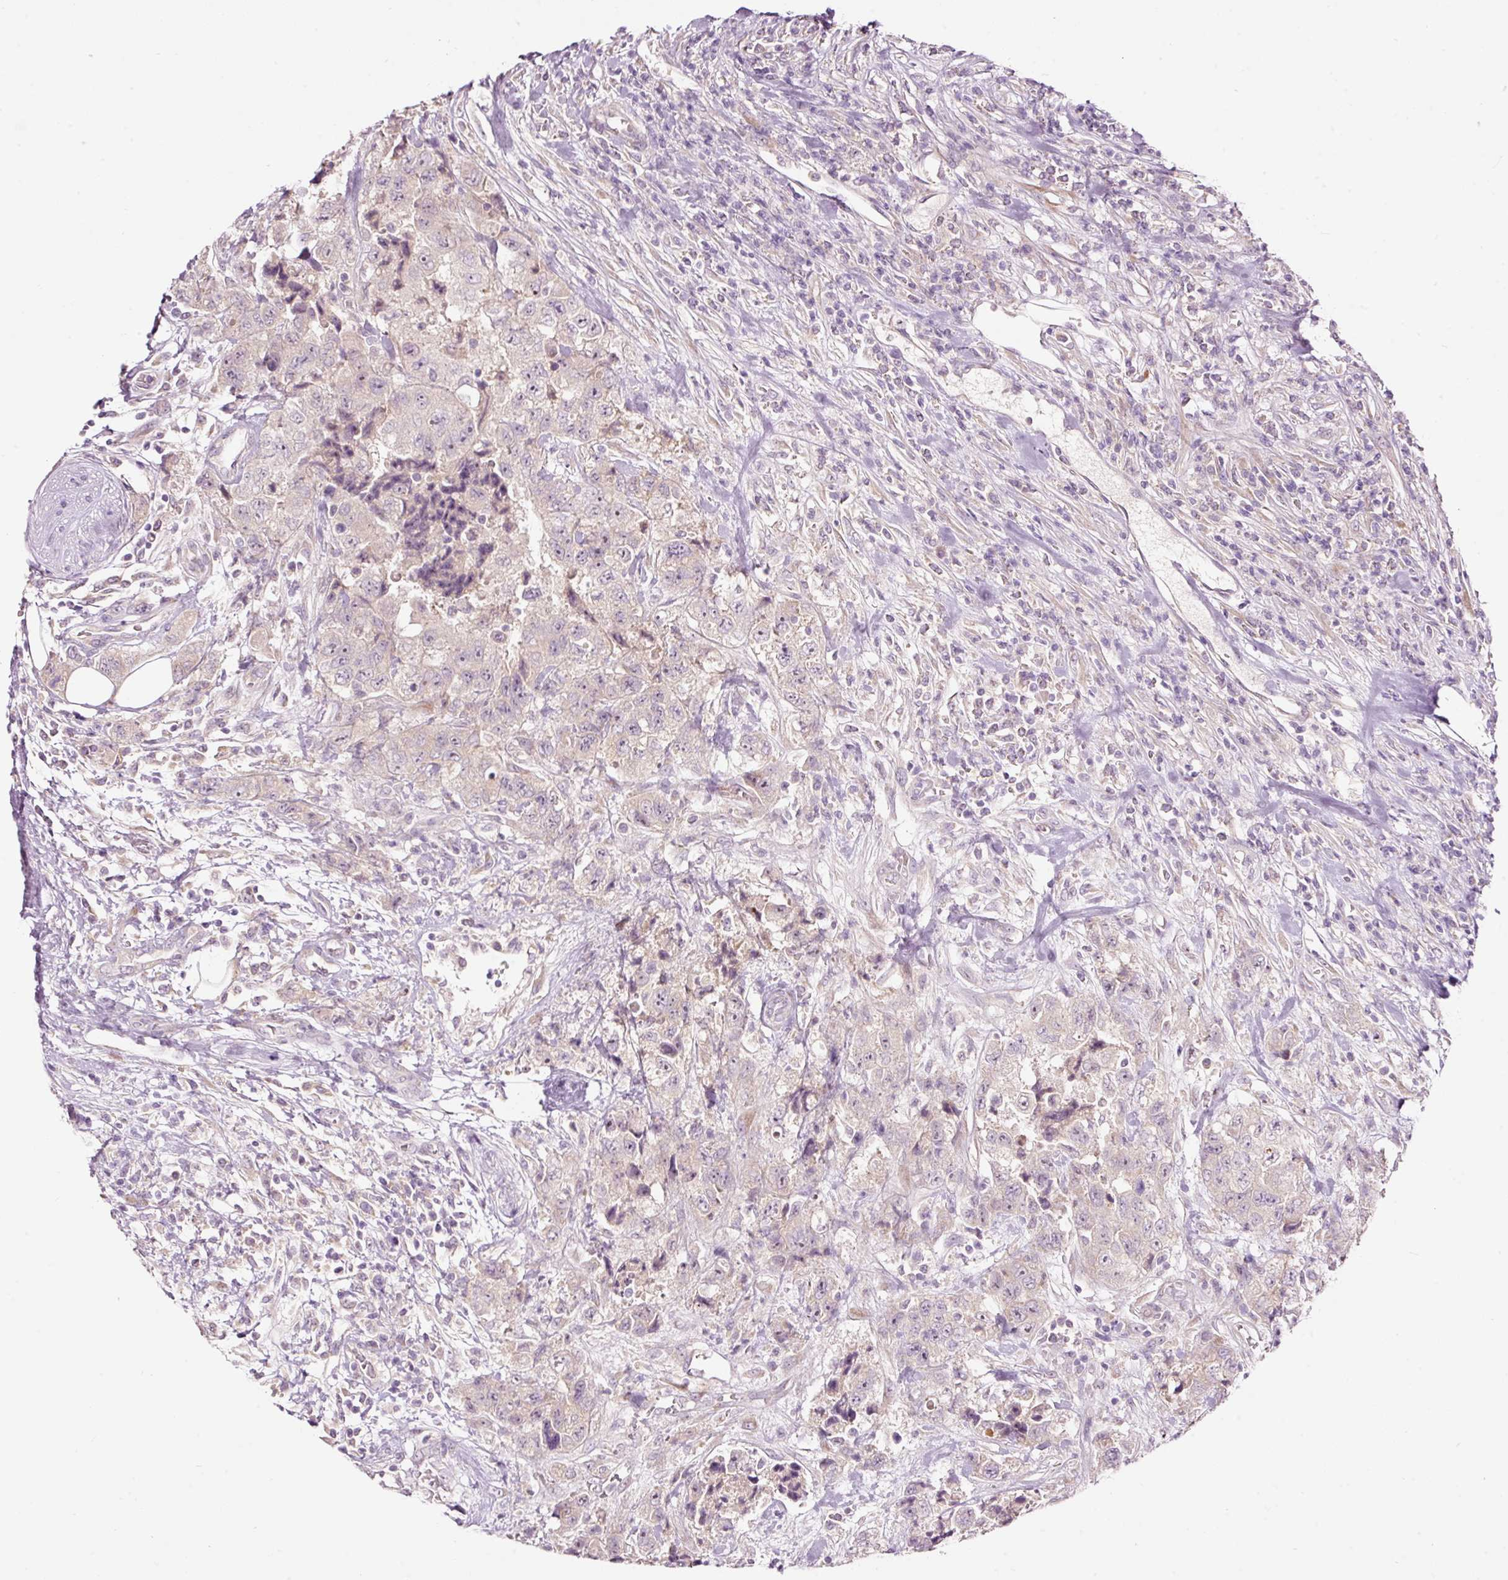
{"staining": {"intensity": "negative", "quantity": "none", "location": "none"}, "tissue": "urothelial cancer", "cell_type": "Tumor cells", "image_type": "cancer", "snomed": [{"axis": "morphology", "description": "Urothelial carcinoma, High grade"}, {"axis": "topography", "description": "Urinary bladder"}], "caption": "This photomicrograph is of urothelial cancer stained with immunohistochemistry (IHC) to label a protein in brown with the nuclei are counter-stained blue. There is no positivity in tumor cells.", "gene": "RSPO2", "patient": {"sex": "female", "age": 78}}